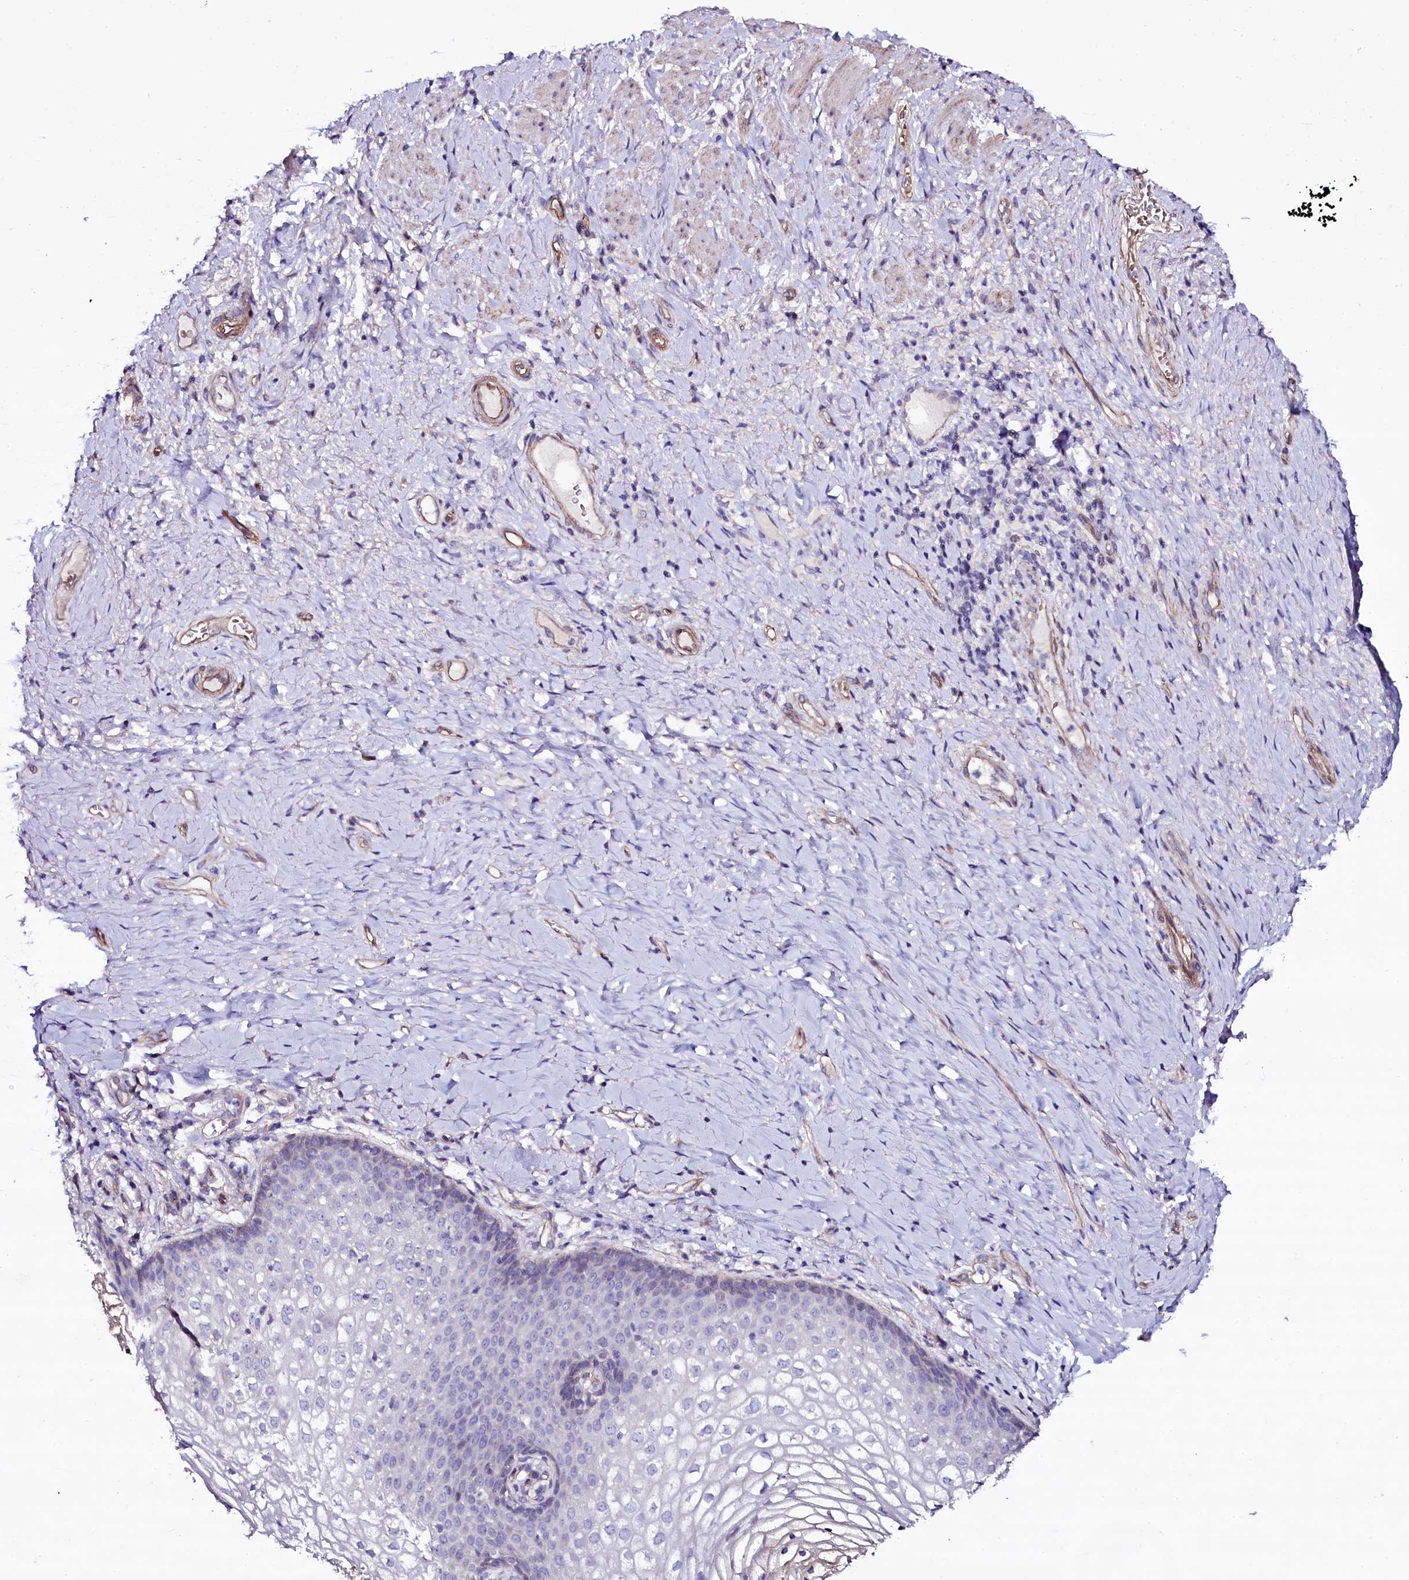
{"staining": {"intensity": "negative", "quantity": "none", "location": "none"}, "tissue": "vagina", "cell_type": "Squamous epithelial cells", "image_type": "normal", "snomed": [{"axis": "morphology", "description": "Normal tissue, NOS"}, {"axis": "topography", "description": "Vagina"}], "caption": "IHC of unremarkable human vagina reveals no staining in squamous epithelial cells. (DAB IHC, high magnification).", "gene": "MEX3C", "patient": {"sex": "female", "age": 60}}